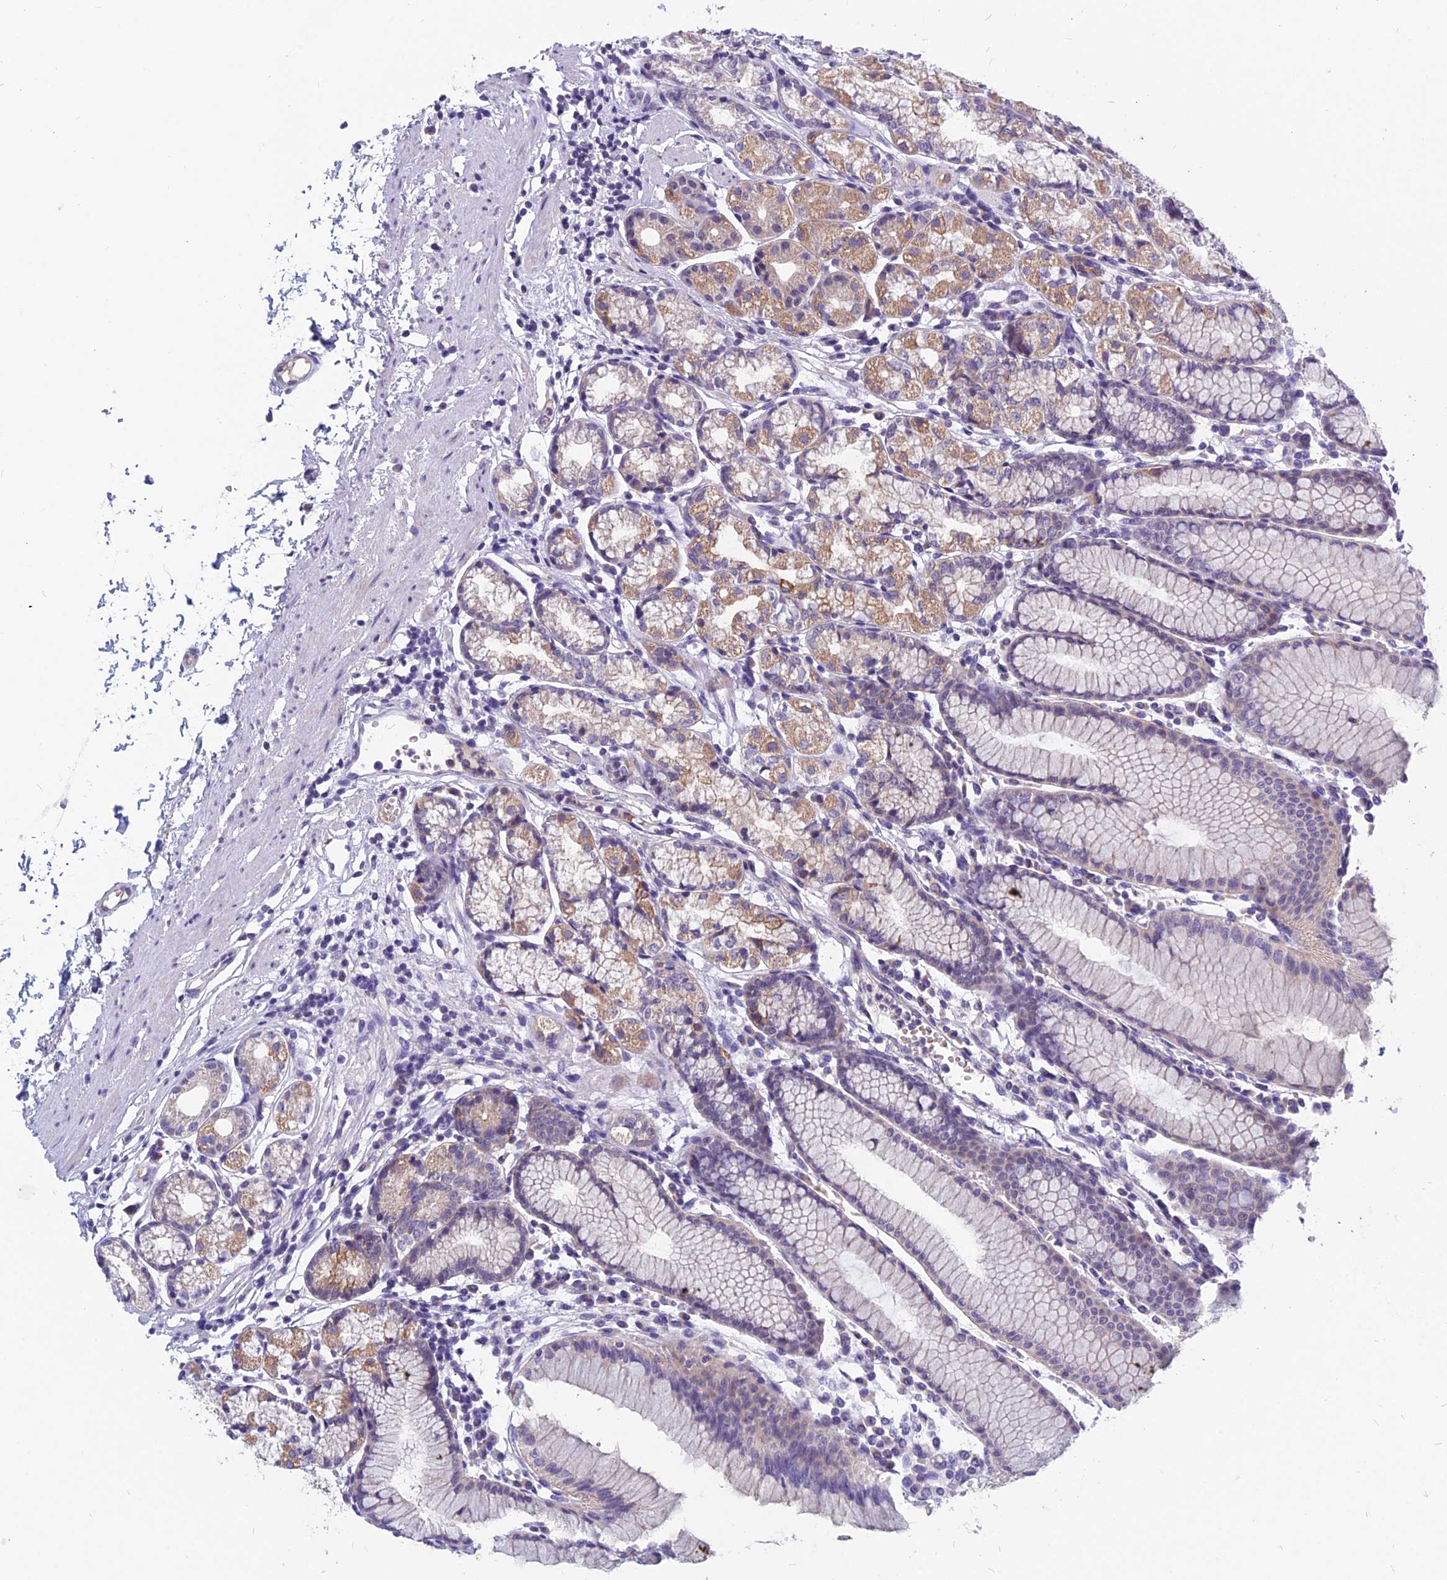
{"staining": {"intensity": "moderate", "quantity": "<25%", "location": "cytoplasmic/membranous"}, "tissue": "stomach", "cell_type": "Glandular cells", "image_type": "normal", "snomed": [{"axis": "morphology", "description": "Normal tissue, NOS"}, {"axis": "topography", "description": "Stomach"}], "caption": "The photomicrograph displays a brown stain indicating the presence of a protein in the cytoplasmic/membranous of glandular cells in stomach. (Stains: DAB in brown, nuclei in blue, Microscopy: brightfield microscopy at high magnification).", "gene": "RBM41", "patient": {"sex": "female", "age": 57}}